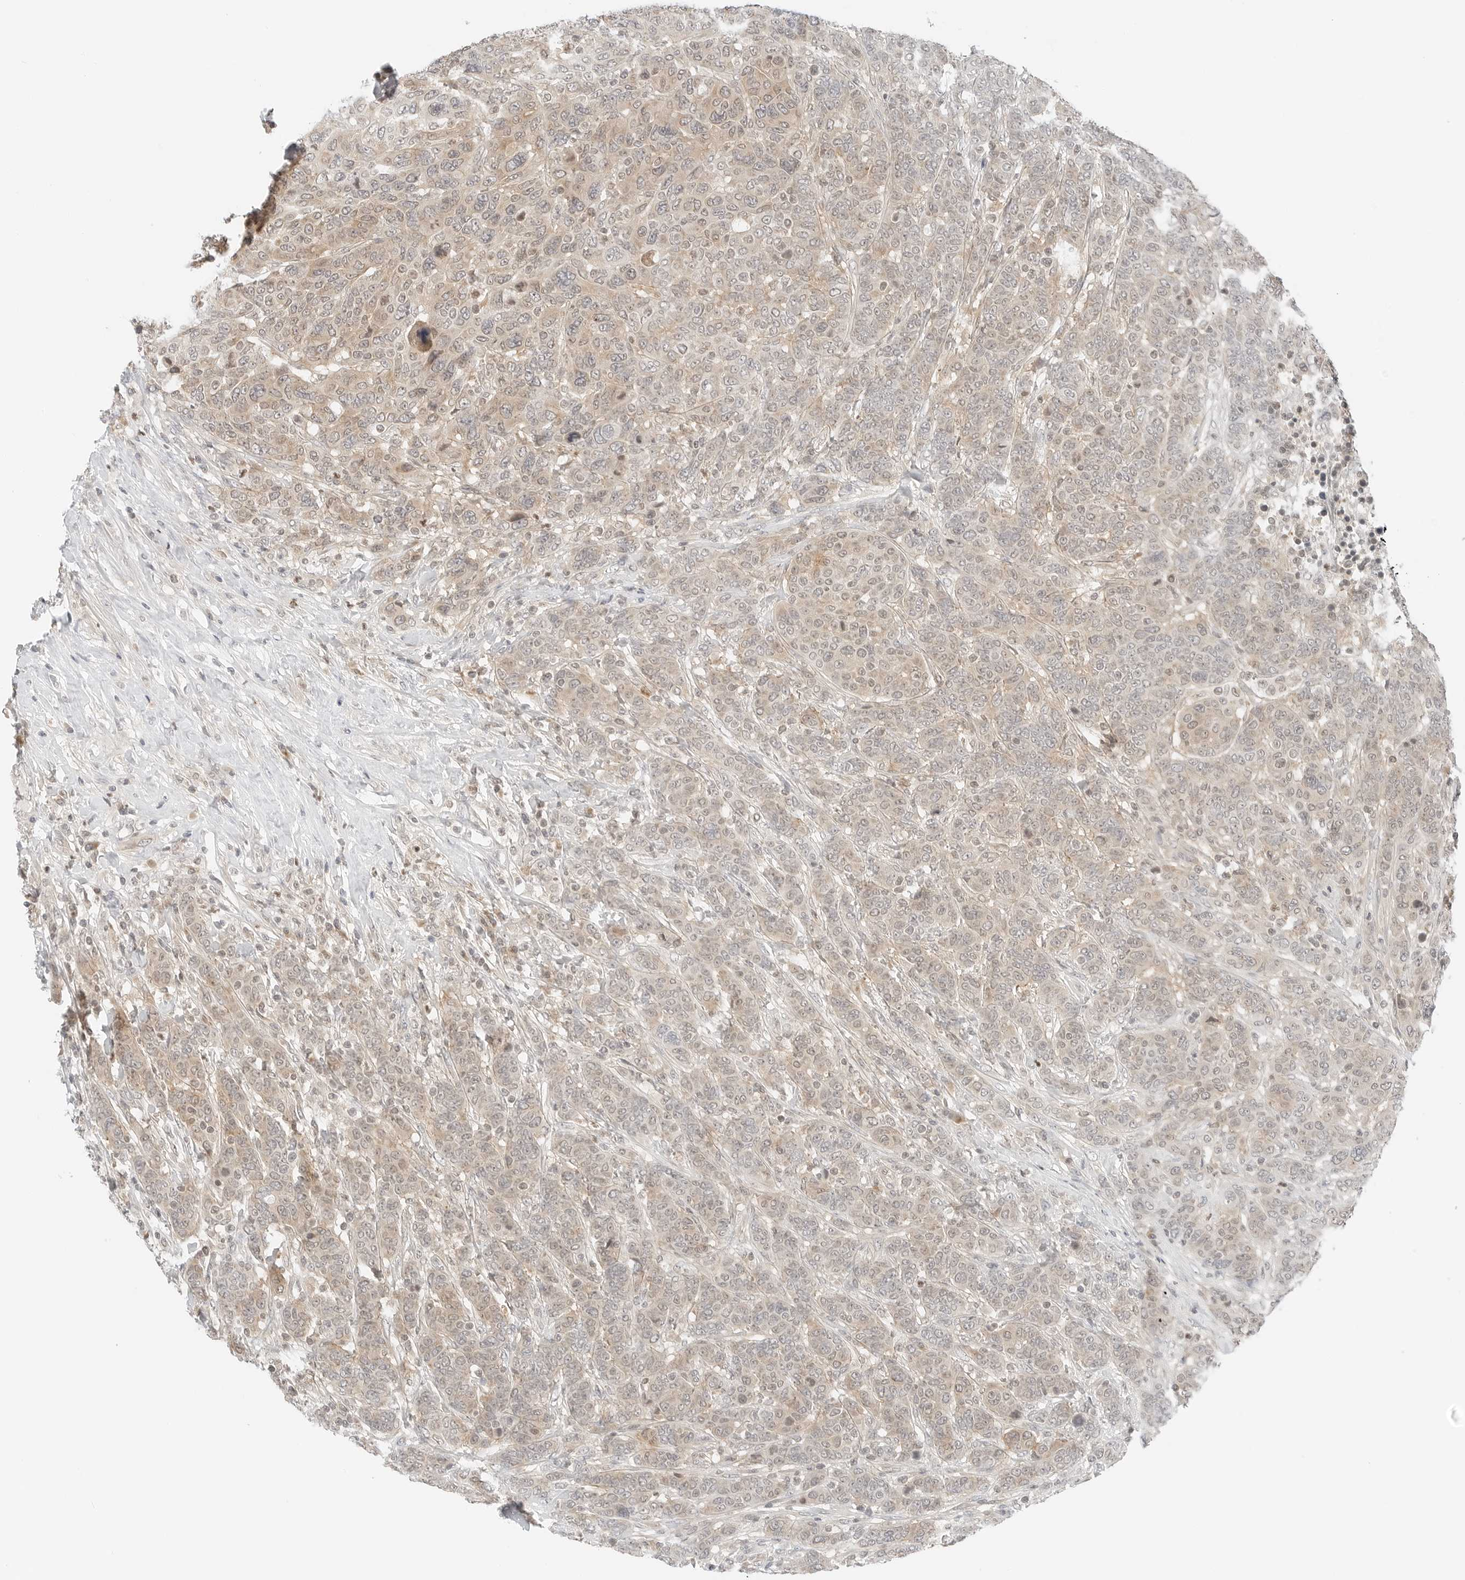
{"staining": {"intensity": "weak", "quantity": ">75%", "location": "cytoplasmic/membranous,nuclear"}, "tissue": "breast cancer", "cell_type": "Tumor cells", "image_type": "cancer", "snomed": [{"axis": "morphology", "description": "Duct carcinoma"}, {"axis": "topography", "description": "Breast"}], "caption": "There is low levels of weak cytoplasmic/membranous and nuclear staining in tumor cells of breast intraductal carcinoma, as demonstrated by immunohistochemical staining (brown color).", "gene": "IQCC", "patient": {"sex": "female", "age": 37}}